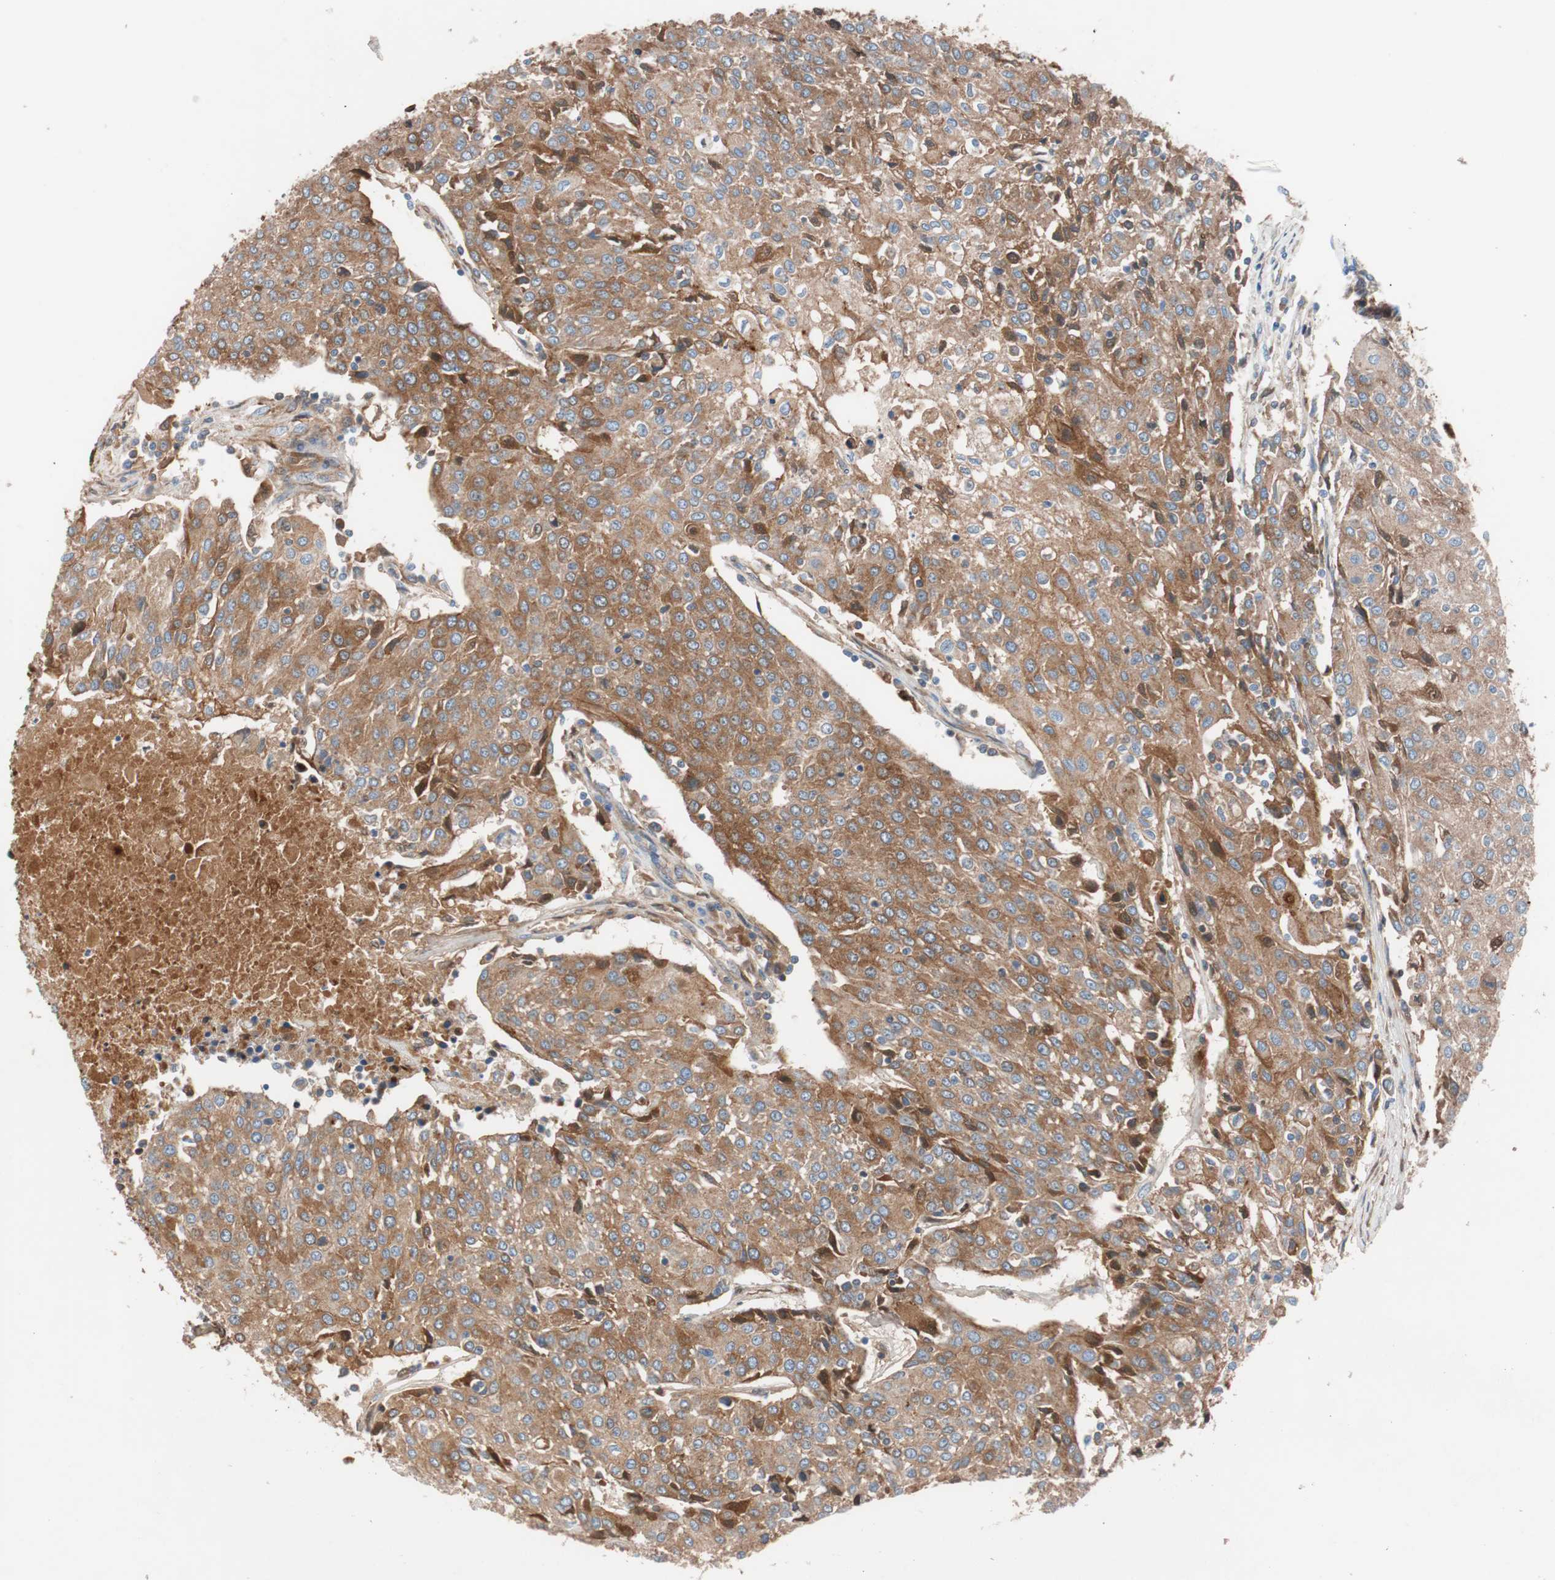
{"staining": {"intensity": "moderate", "quantity": ">75%", "location": "cytoplasmic/membranous"}, "tissue": "urothelial cancer", "cell_type": "Tumor cells", "image_type": "cancer", "snomed": [{"axis": "morphology", "description": "Urothelial carcinoma, High grade"}, {"axis": "topography", "description": "Urinary bladder"}], "caption": "About >75% of tumor cells in human urothelial cancer display moderate cytoplasmic/membranous protein expression as visualized by brown immunohistochemical staining.", "gene": "SPINT1", "patient": {"sex": "female", "age": 85}}